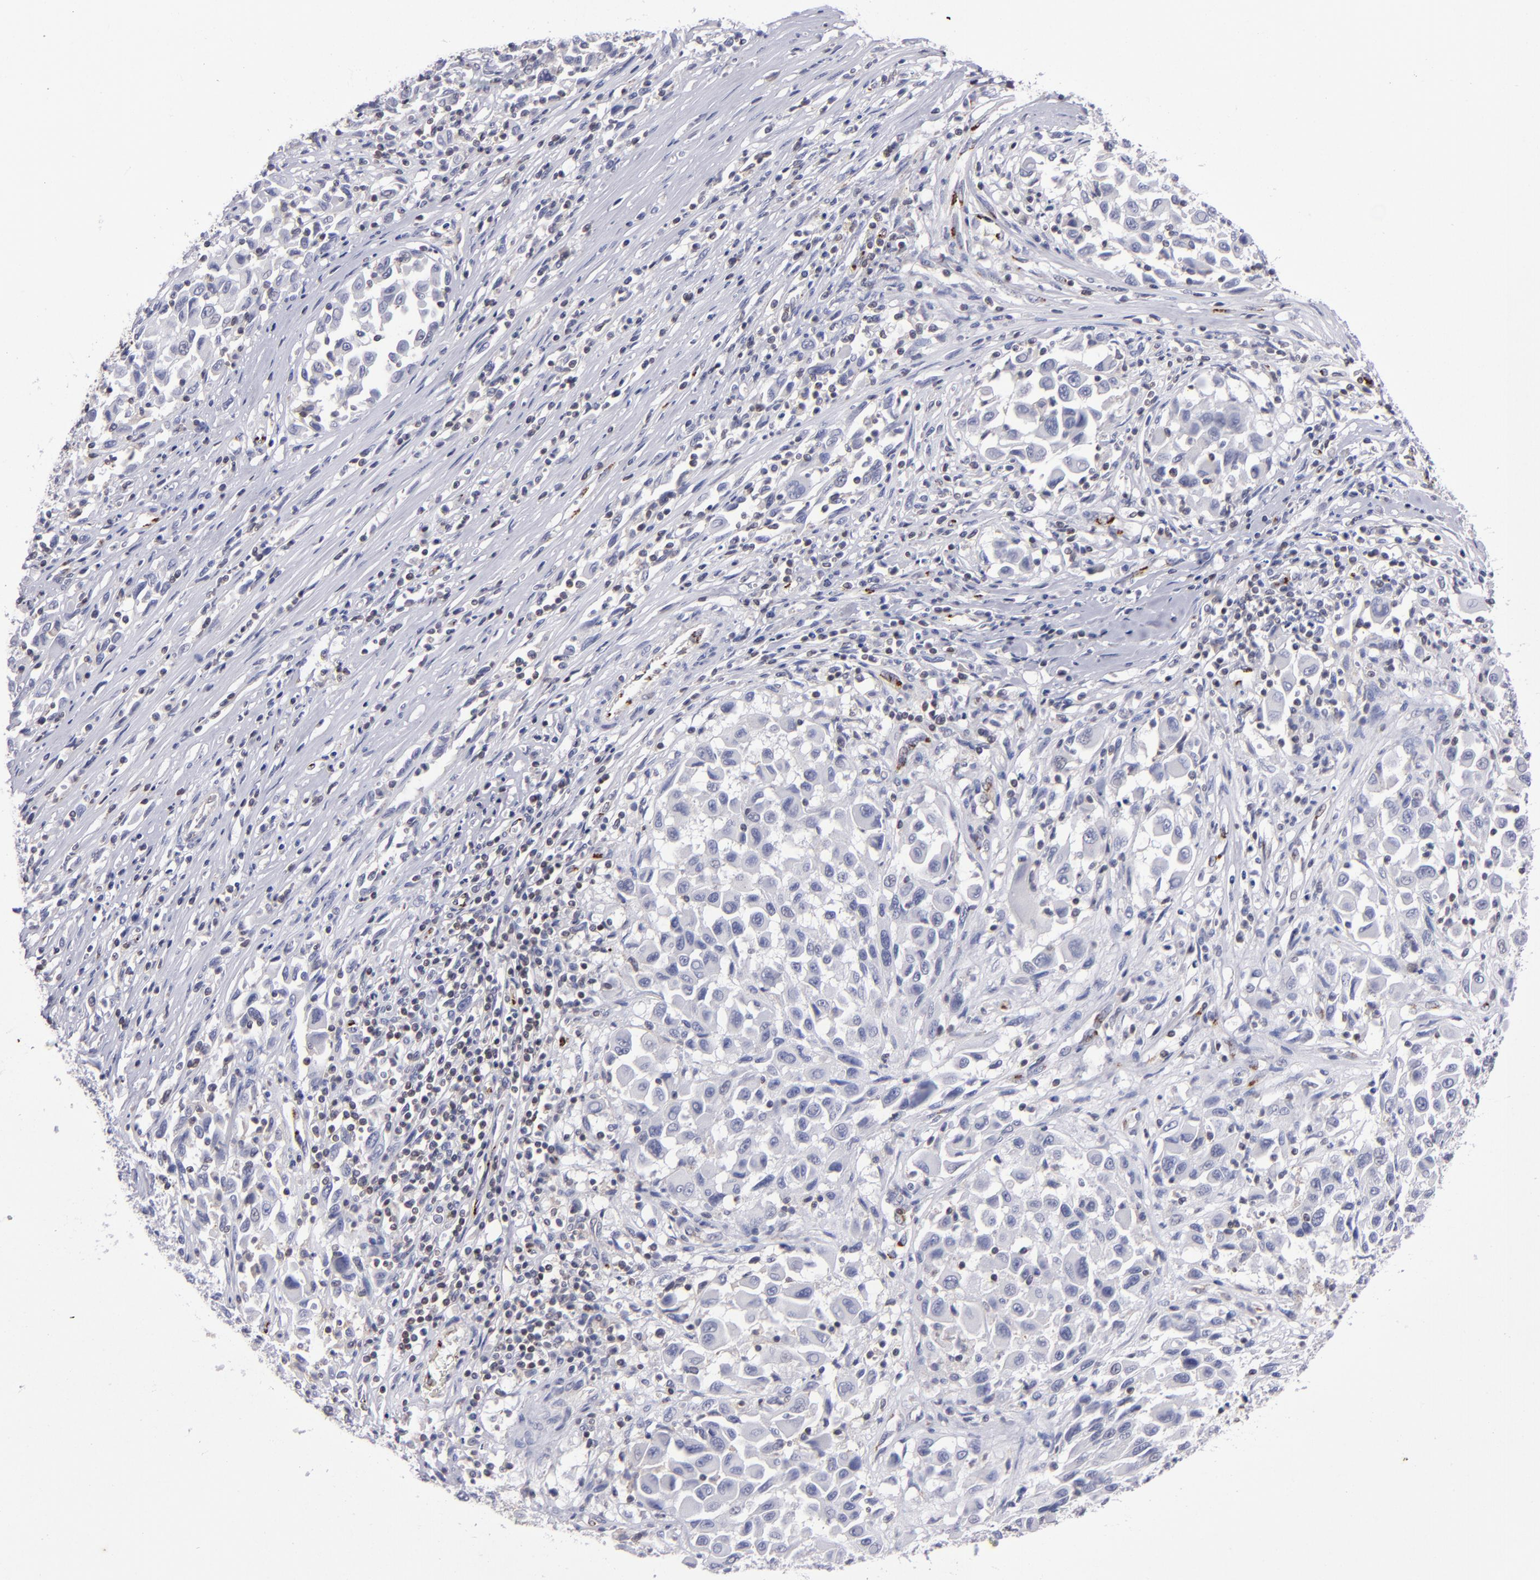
{"staining": {"intensity": "negative", "quantity": "none", "location": "none"}, "tissue": "melanoma", "cell_type": "Tumor cells", "image_type": "cancer", "snomed": [{"axis": "morphology", "description": "Malignant melanoma, Metastatic site"}, {"axis": "topography", "description": "Lymph node"}], "caption": "Immunohistochemistry image of malignant melanoma (metastatic site) stained for a protein (brown), which reveals no staining in tumor cells.", "gene": "MGMT", "patient": {"sex": "male", "age": 61}}